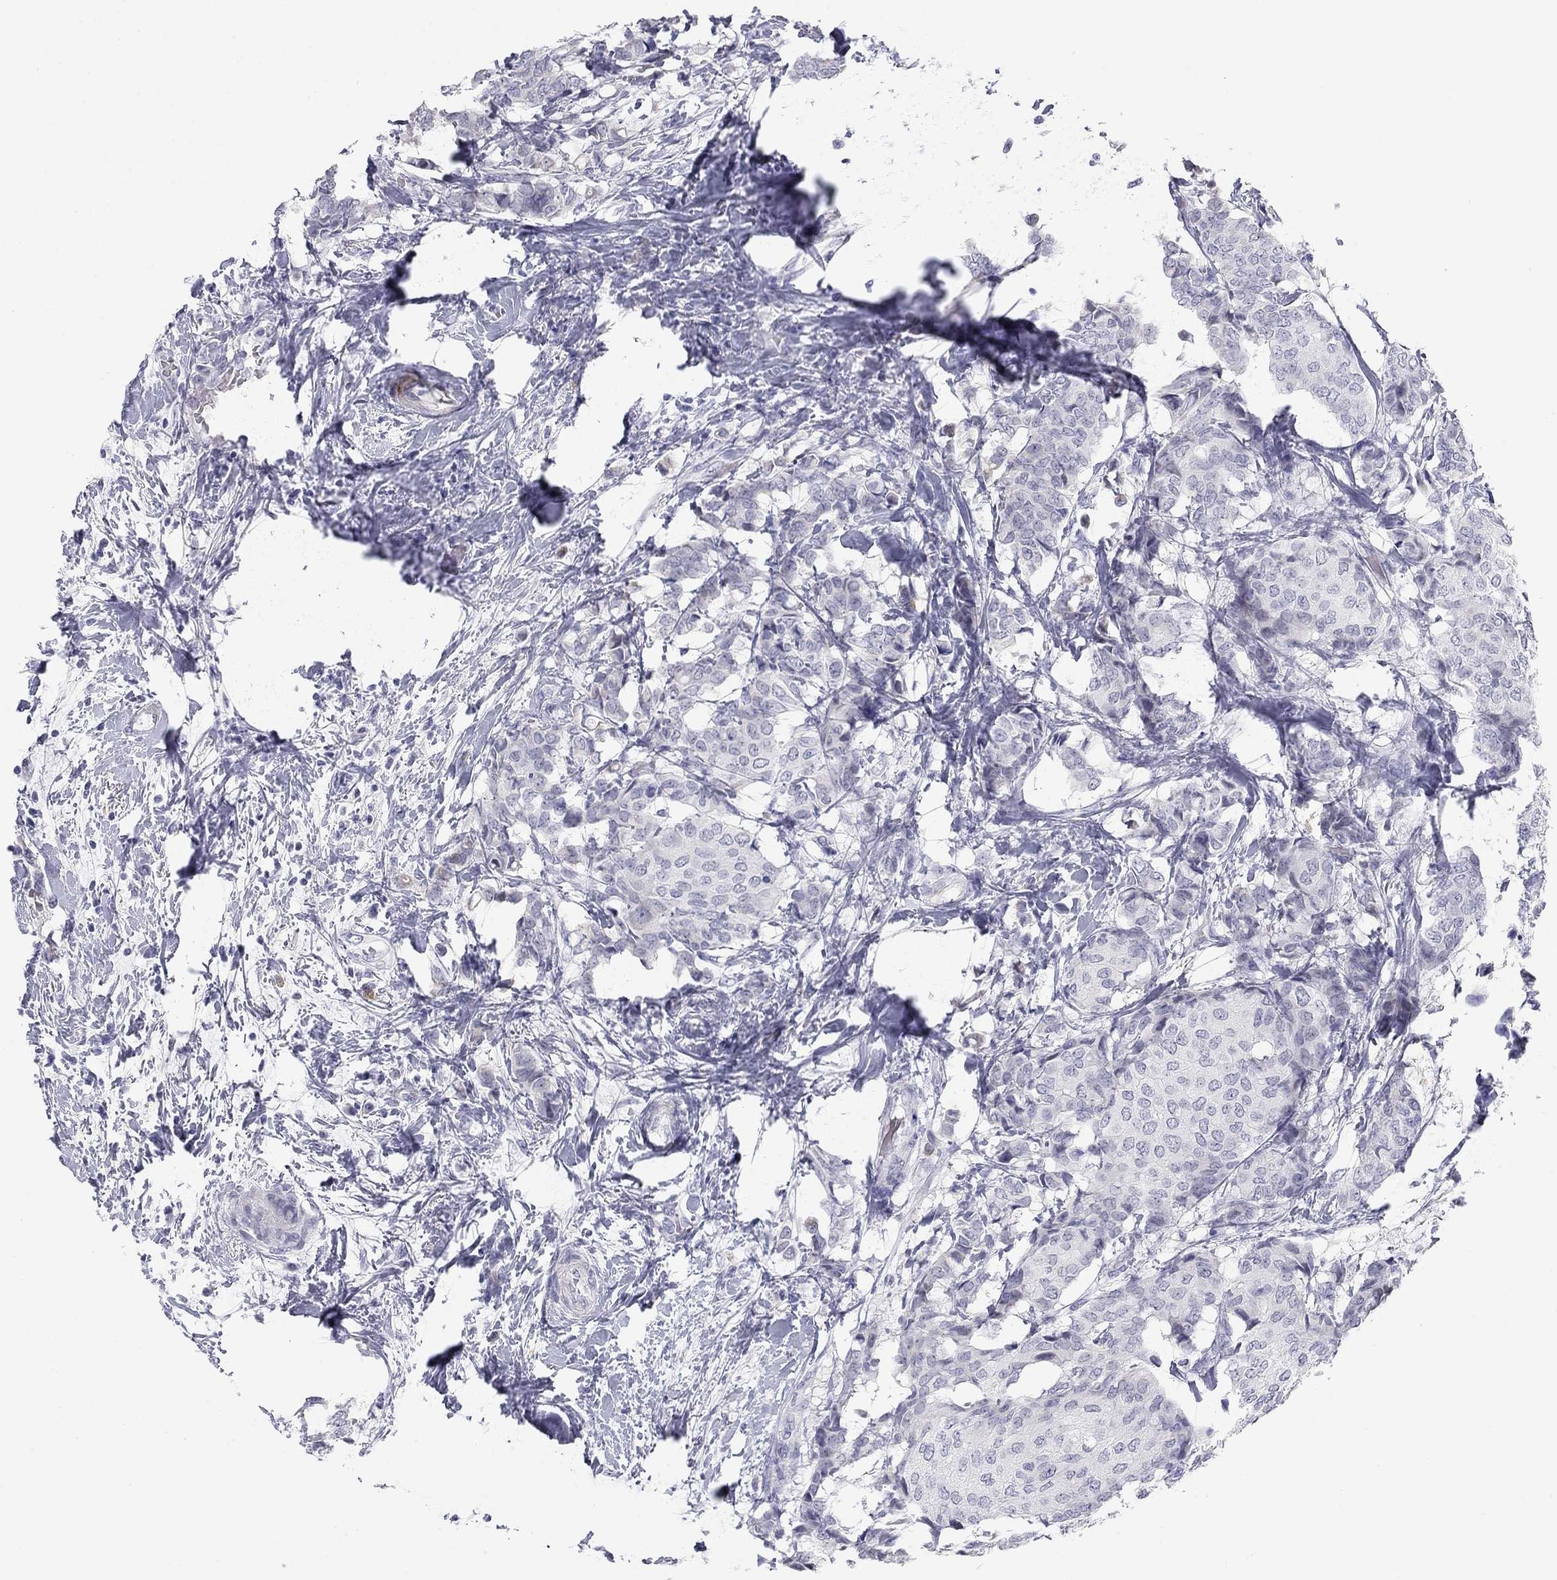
{"staining": {"intensity": "negative", "quantity": "none", "location": "none"}, "tissue": "breast cancer", "cell_type": "Tumor cells", "image_type": "cancer", "snomed": [{"axis": "morphology", "description": "Duct carcinoma"}, {"axis": "topography", "description": "Breast"}], "caption": "Tumor cells are negative for brown protein staining in breast infiltrating ductal carcinoma.", "gene": "PRPH", "patient": {"sex": "female", "age": 75}}